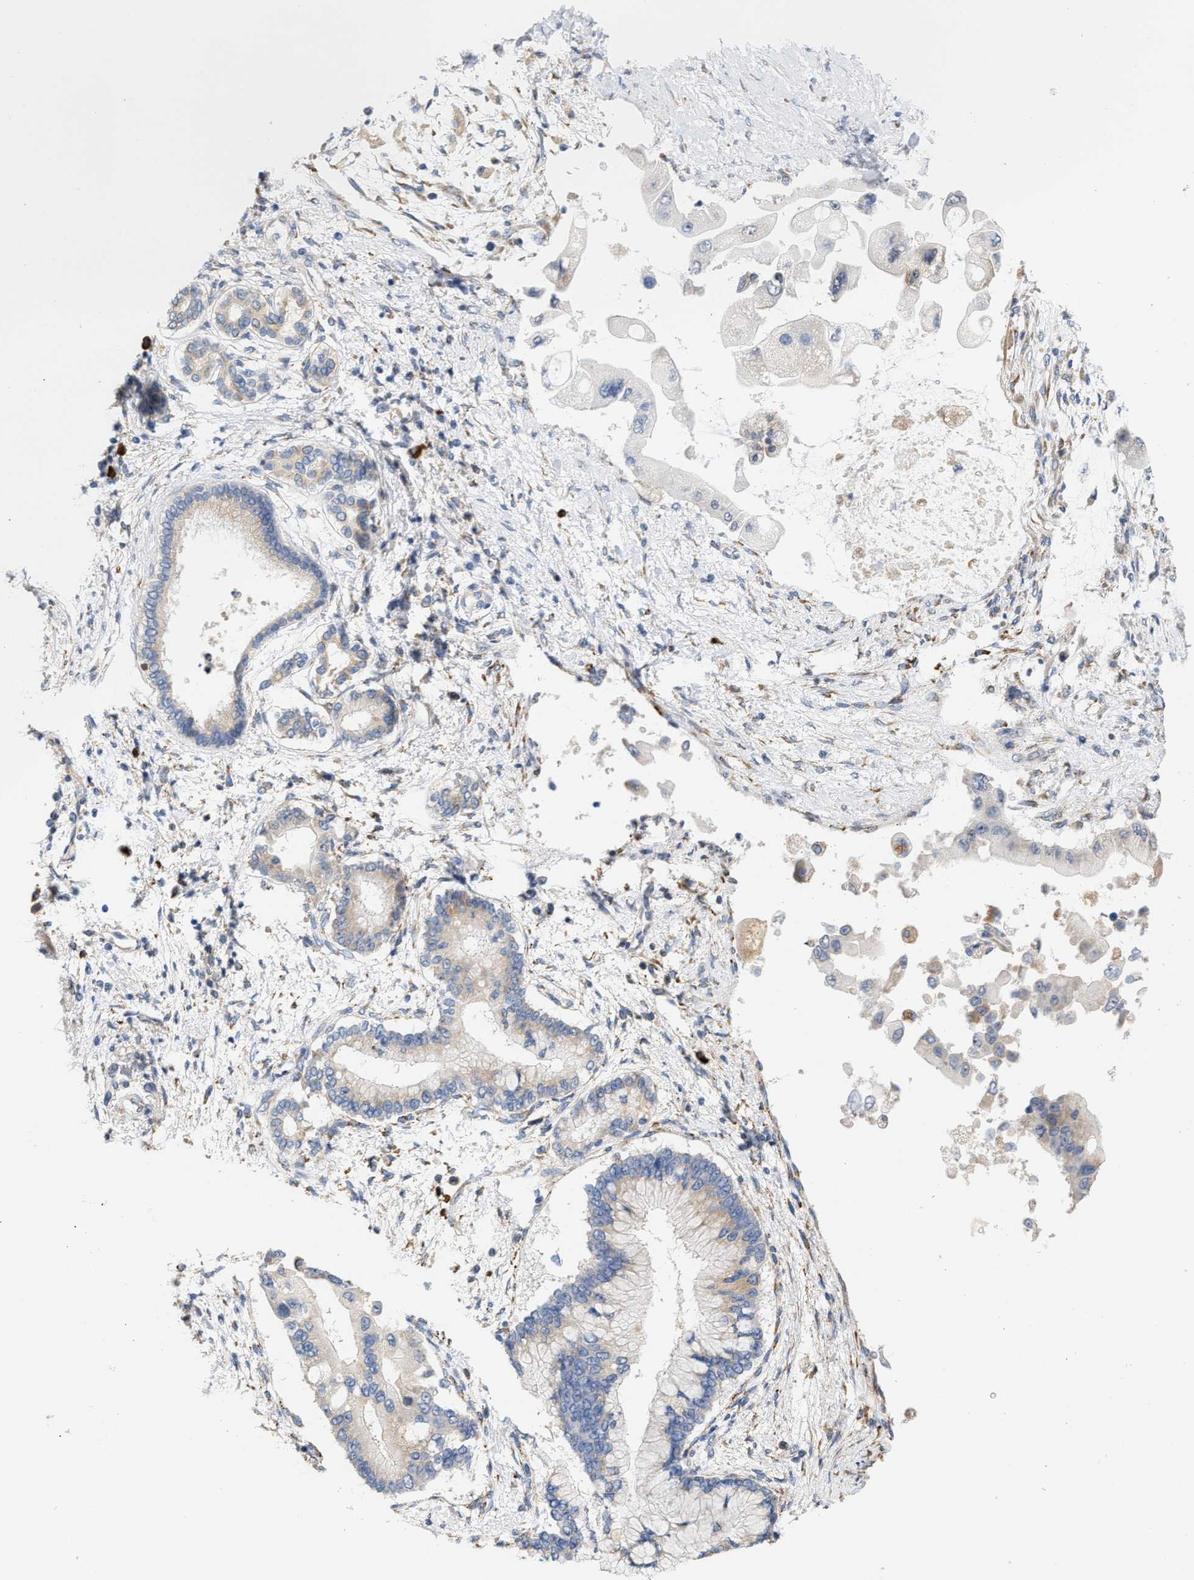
{"staining": {"intensity": "weak", "quantity": "<25%", "location": "cytoplasmic/membranous"}, "tissue": "liver cancer", "cell_type": "Tumor cells", "image_type": "cancer", "snomed": [{"axis": "morphology", "description": "Cholangiocarcinoma"}, {"axis": "topography", "description": "Liver"}], "caption": "Cholangiocarcinoma (liver) stained for a protein using immunohistochemistry (IHC) demonstrates no positivity tumor cells.", "gene": "RYR2", "patient": {"sex": "male", "age": 50}}